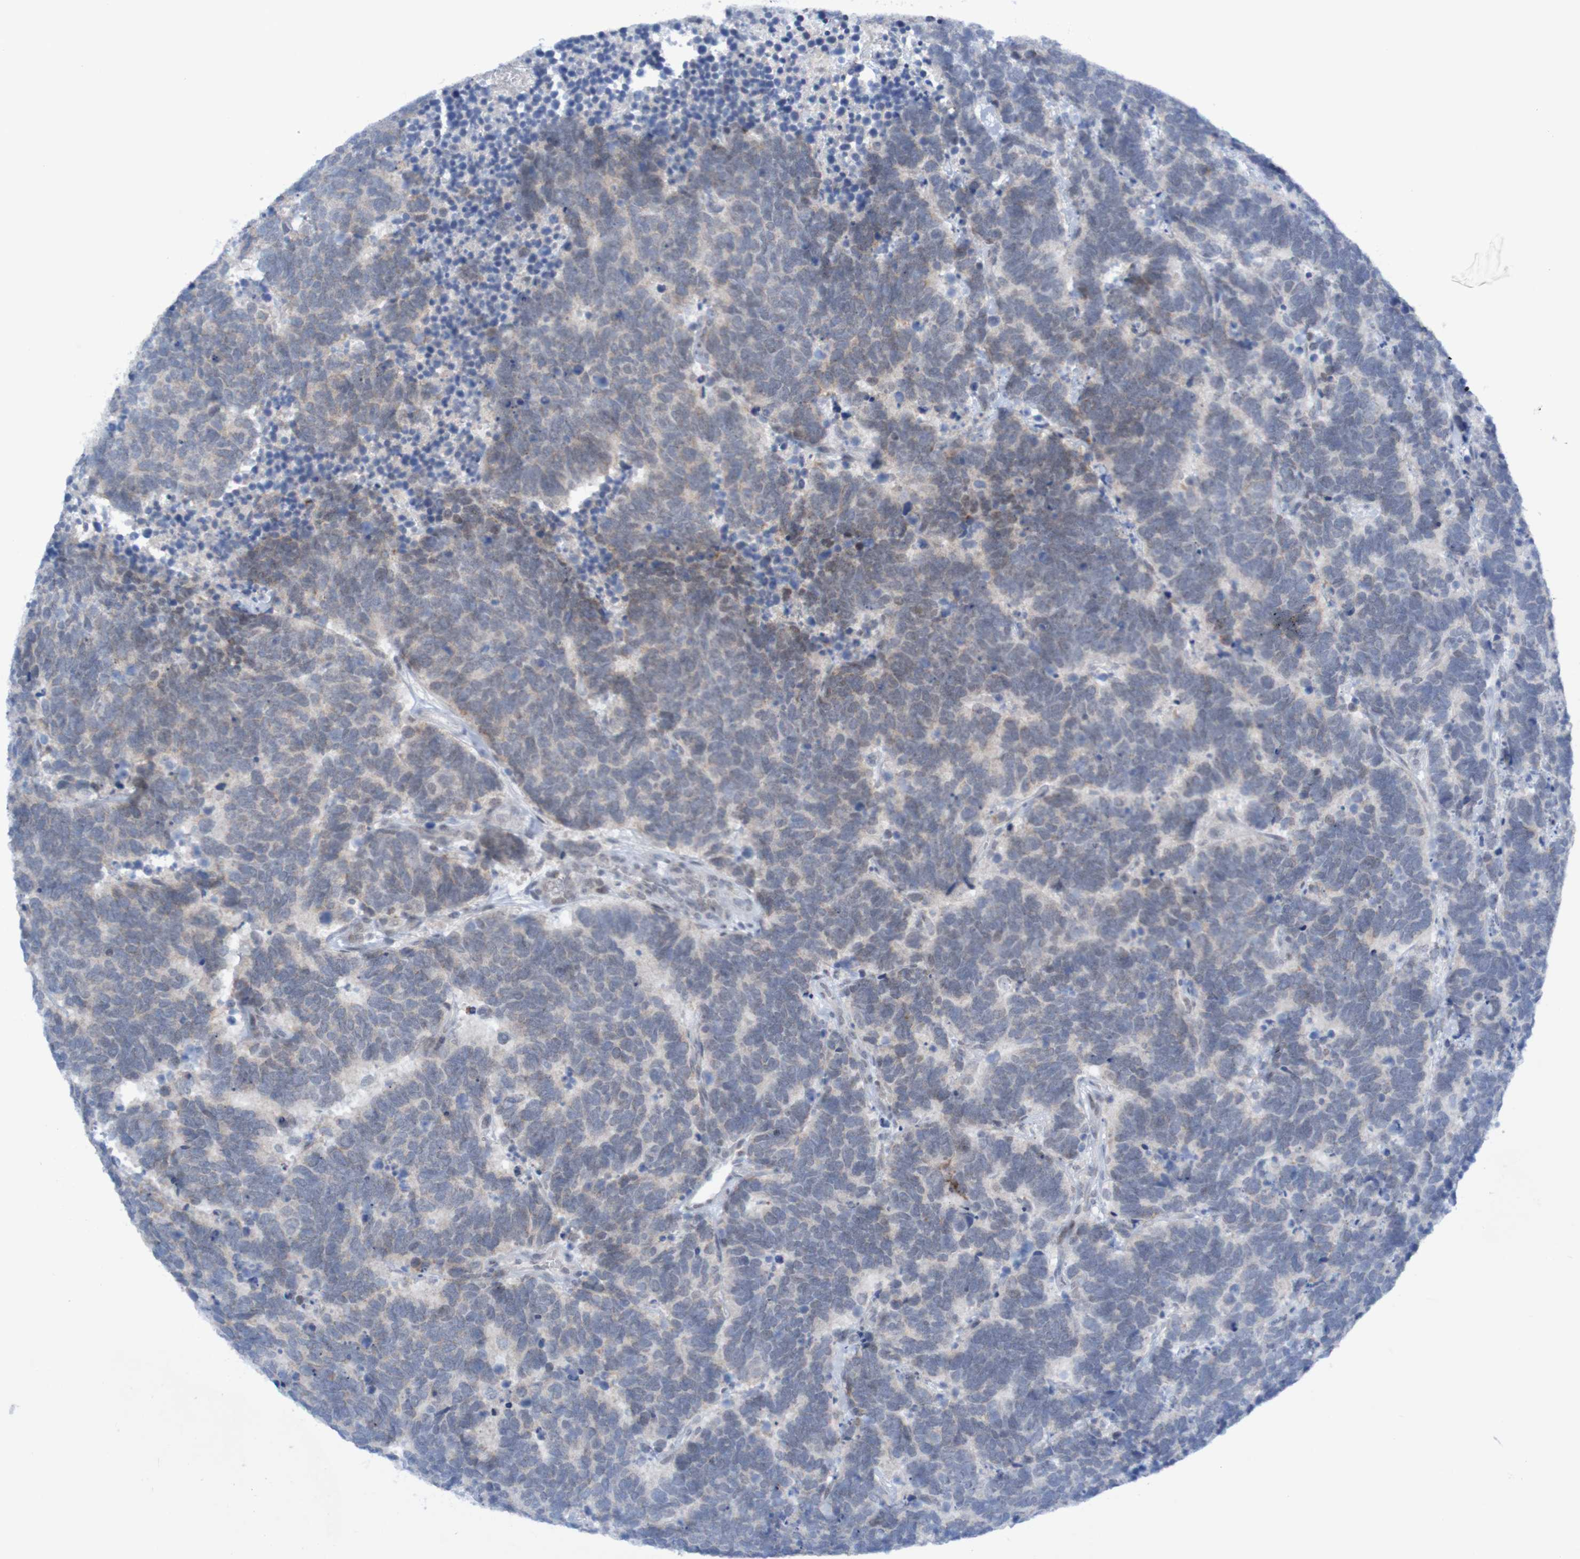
{"staining": {"intensity": "negative", "quantity": "none", "location": "none"}, "tissue": "carcinoid", "cell_type": "Tumor cells", "image_type": "cancer", "snomed": [{"axis": "morphology", "description": "Carcinoma, NOS"}, {"axis": "morphology", "description": "Carcinoid, malignant, NOS"}, {"axis": "topography", "description": "Urinary bladder"}], "caption": "The IHC image has no significant staining in tumor cells of carcinoma tissue.", "gene": "ITLN1", "patient": {"sex": "male", "age": 57}}